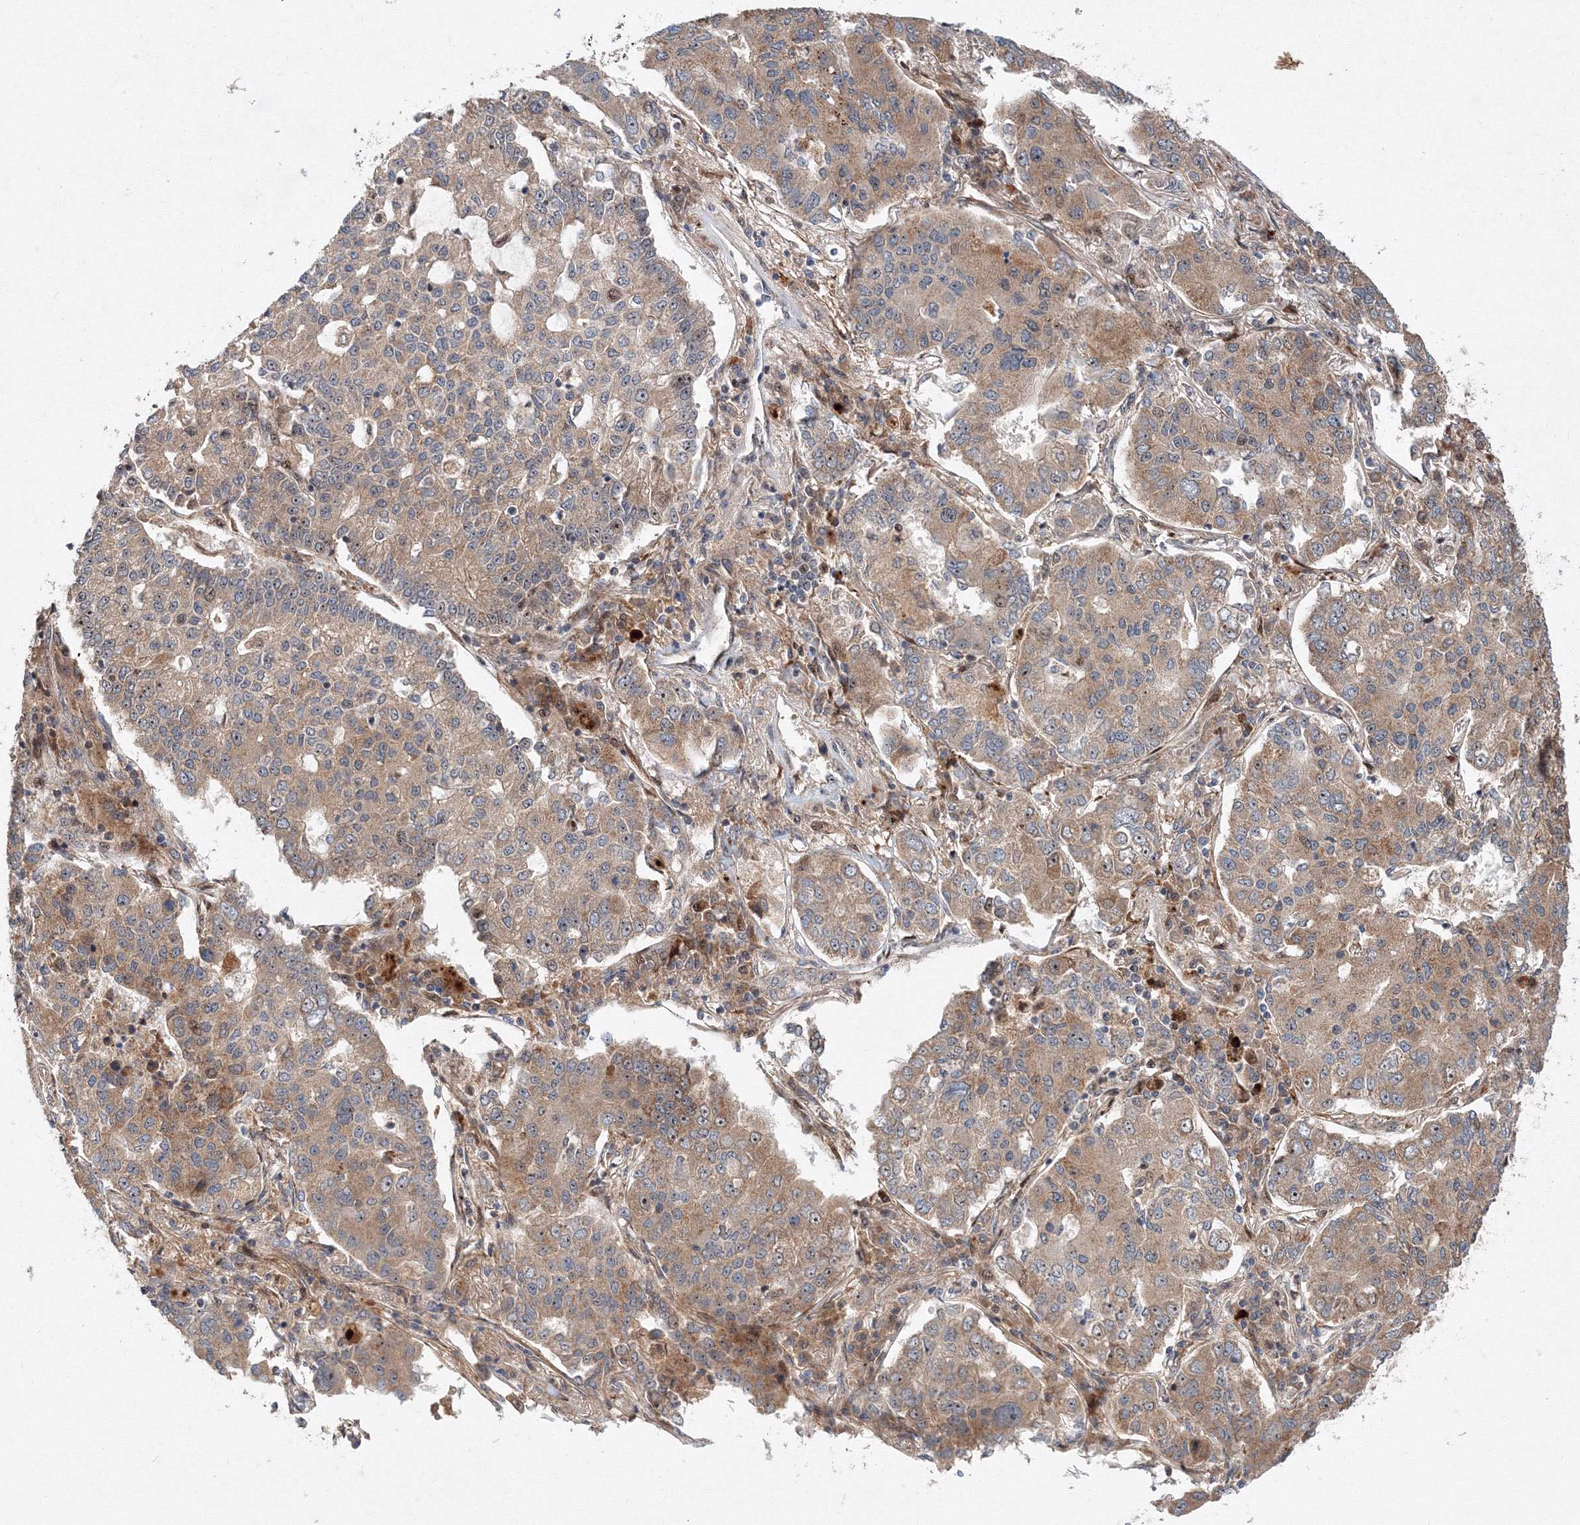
{"staining": {"intensity": "weak", "quantity": ">75%", "location": "cytoplasmic/membranous"}, "tissue": "lung cancer", "cell_type": "Tumor cells", "image_type": "cancer", "snomed": [{"axis": "morphology", "description": "Adenocarcinoma, NOS"}, {"axis": "topography", "description": "Lung"}], "caption": "A low amount of weak cytoplasmic/membranous expression is present in approximately >75% of tumor cells in lung cancer (adenocarcinoma) tissue.", "gene": "ANKAR", "patient": {"sex": "male", "age": 49}}